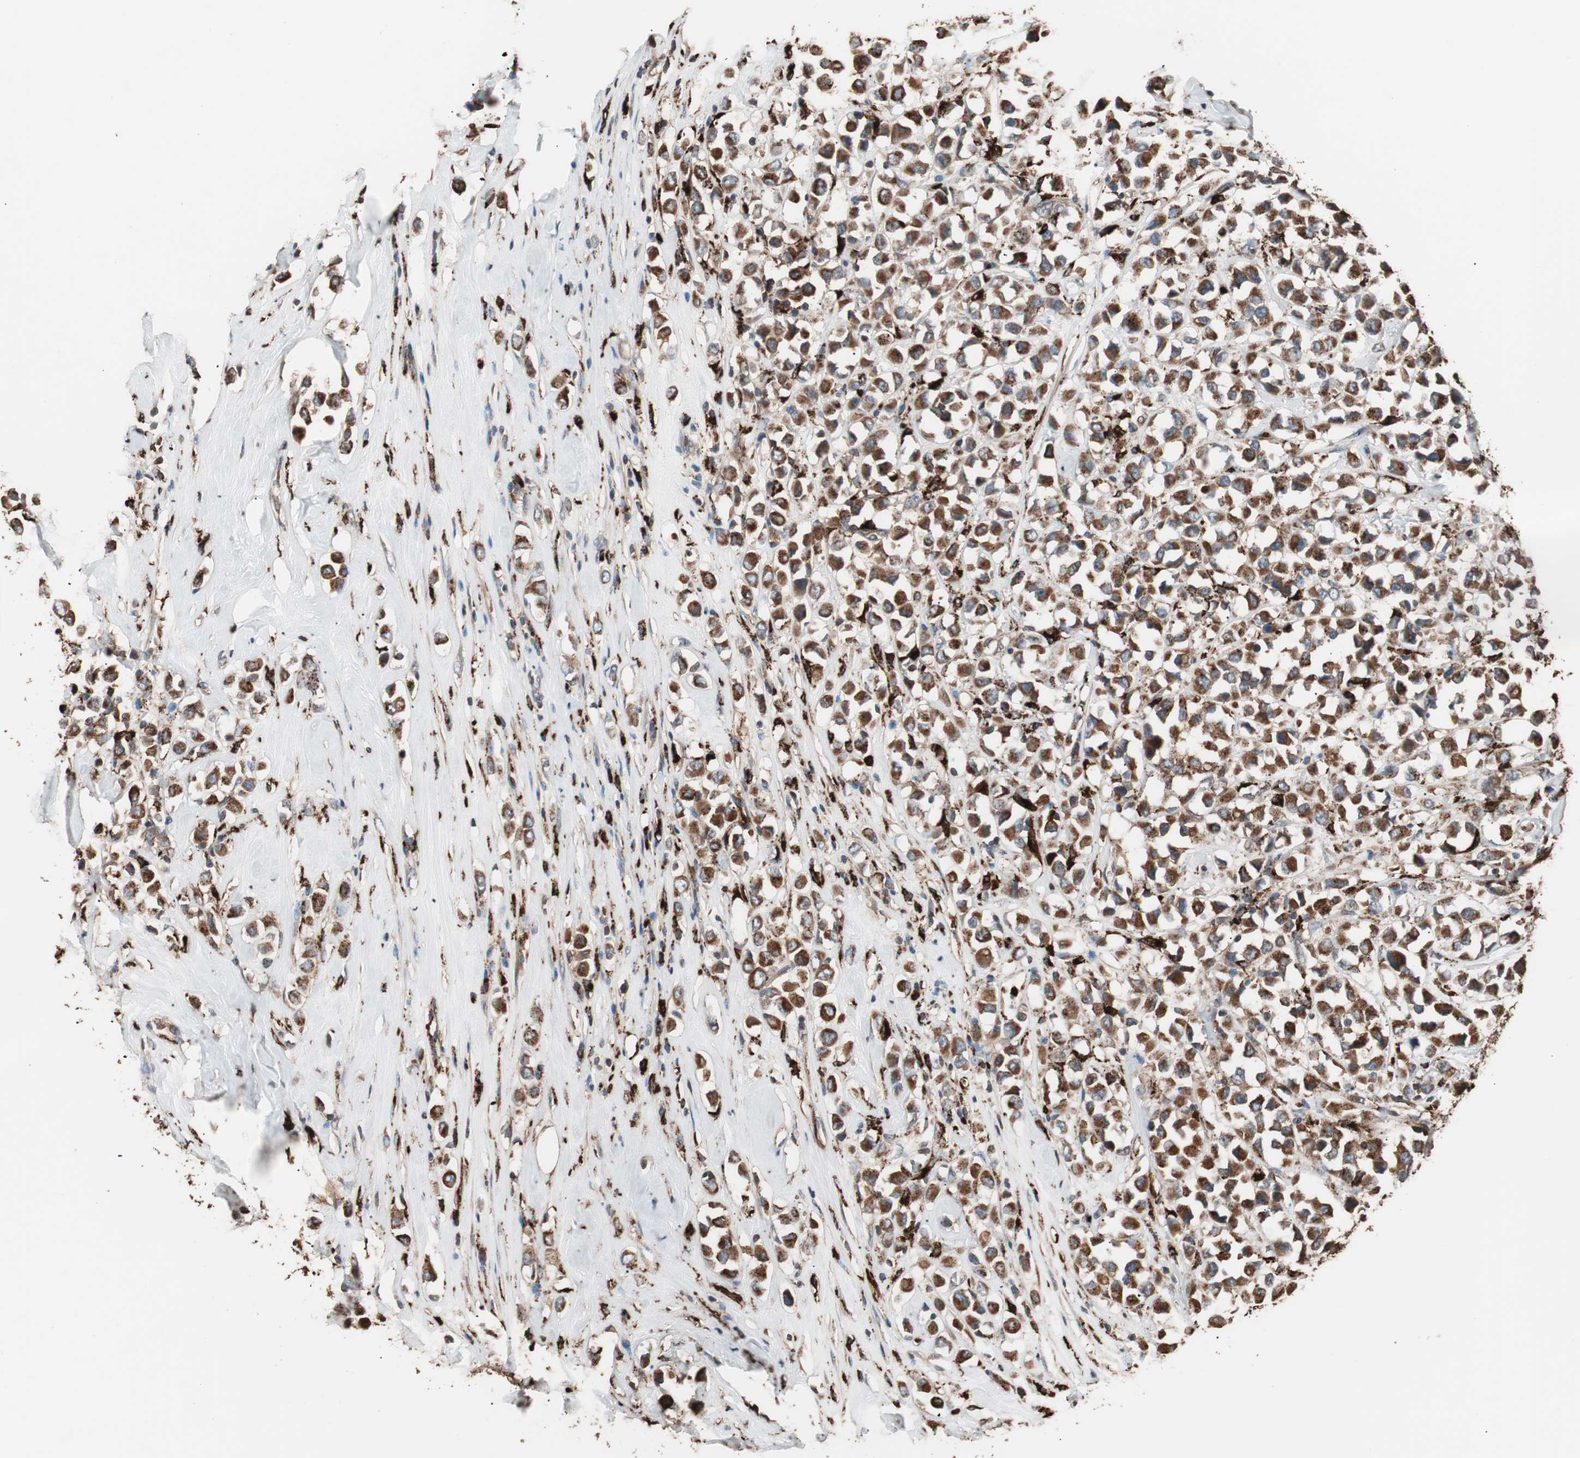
{"staining": {"intensity": "strong", "quantity": ">75%", "location": "cytoplasmic/membranous"}, "tissue": "breast cancer", "cell_type": "Tumor cells", "image_type": "cancer", "snomed": [{"axis": "morphology", "description": "Duct carcinoma"}, {"axis": "topography", "description": "Breast"}], "caption": "Immunohistochemistry (IHC) of human invasive ductal carcinoma (breast) exhibits high levels of strong cytoplasmic/membranous expression in about >75% of tumor cells. Immunohistochemistry (IHC) stains the protein of interest in brown and the nuclei are stained blue.", "gene": "CCT3", "patient": {"sex": "female", "age": 61}}